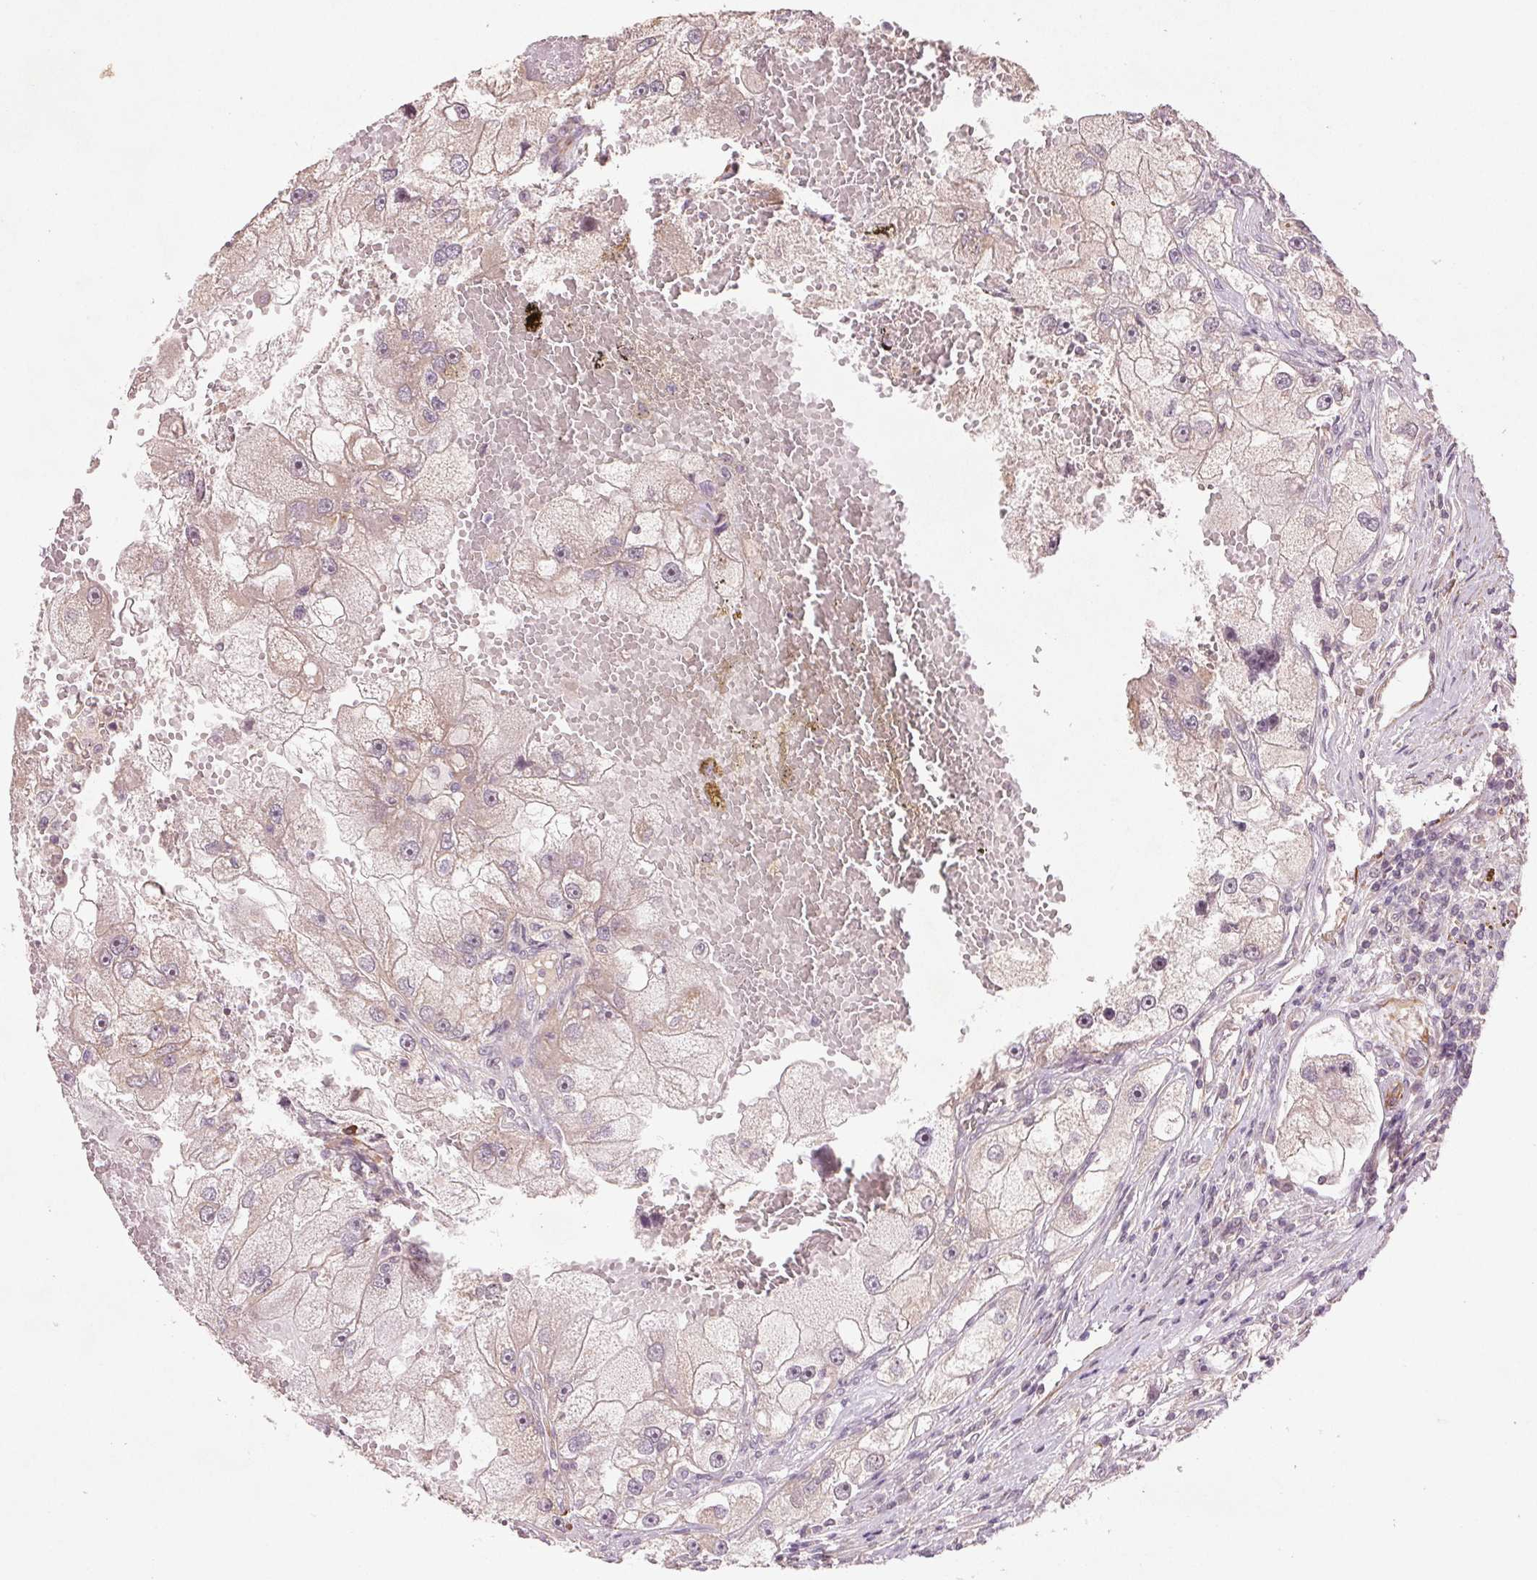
{"staining": {"intensity": "weak", "quantity": "<25%", "location": "cytoplasmic/membranous"}, "tissue": "renal cancer", "cell_type": "Tumor cells", "image_type": "cancer", "snomed": [{"axis": "morphology", "description": "Adenocarcinoma, NOS"}, {"axis": "topography", "description": "Kidney"}], "caption": "Immunohistochemical staining of renal cancer (adenocarcinoma) reveals no significant positivity in tumor cells.", "gene": "SMLR1", "patient": {"sex": "male", "age": 63}}